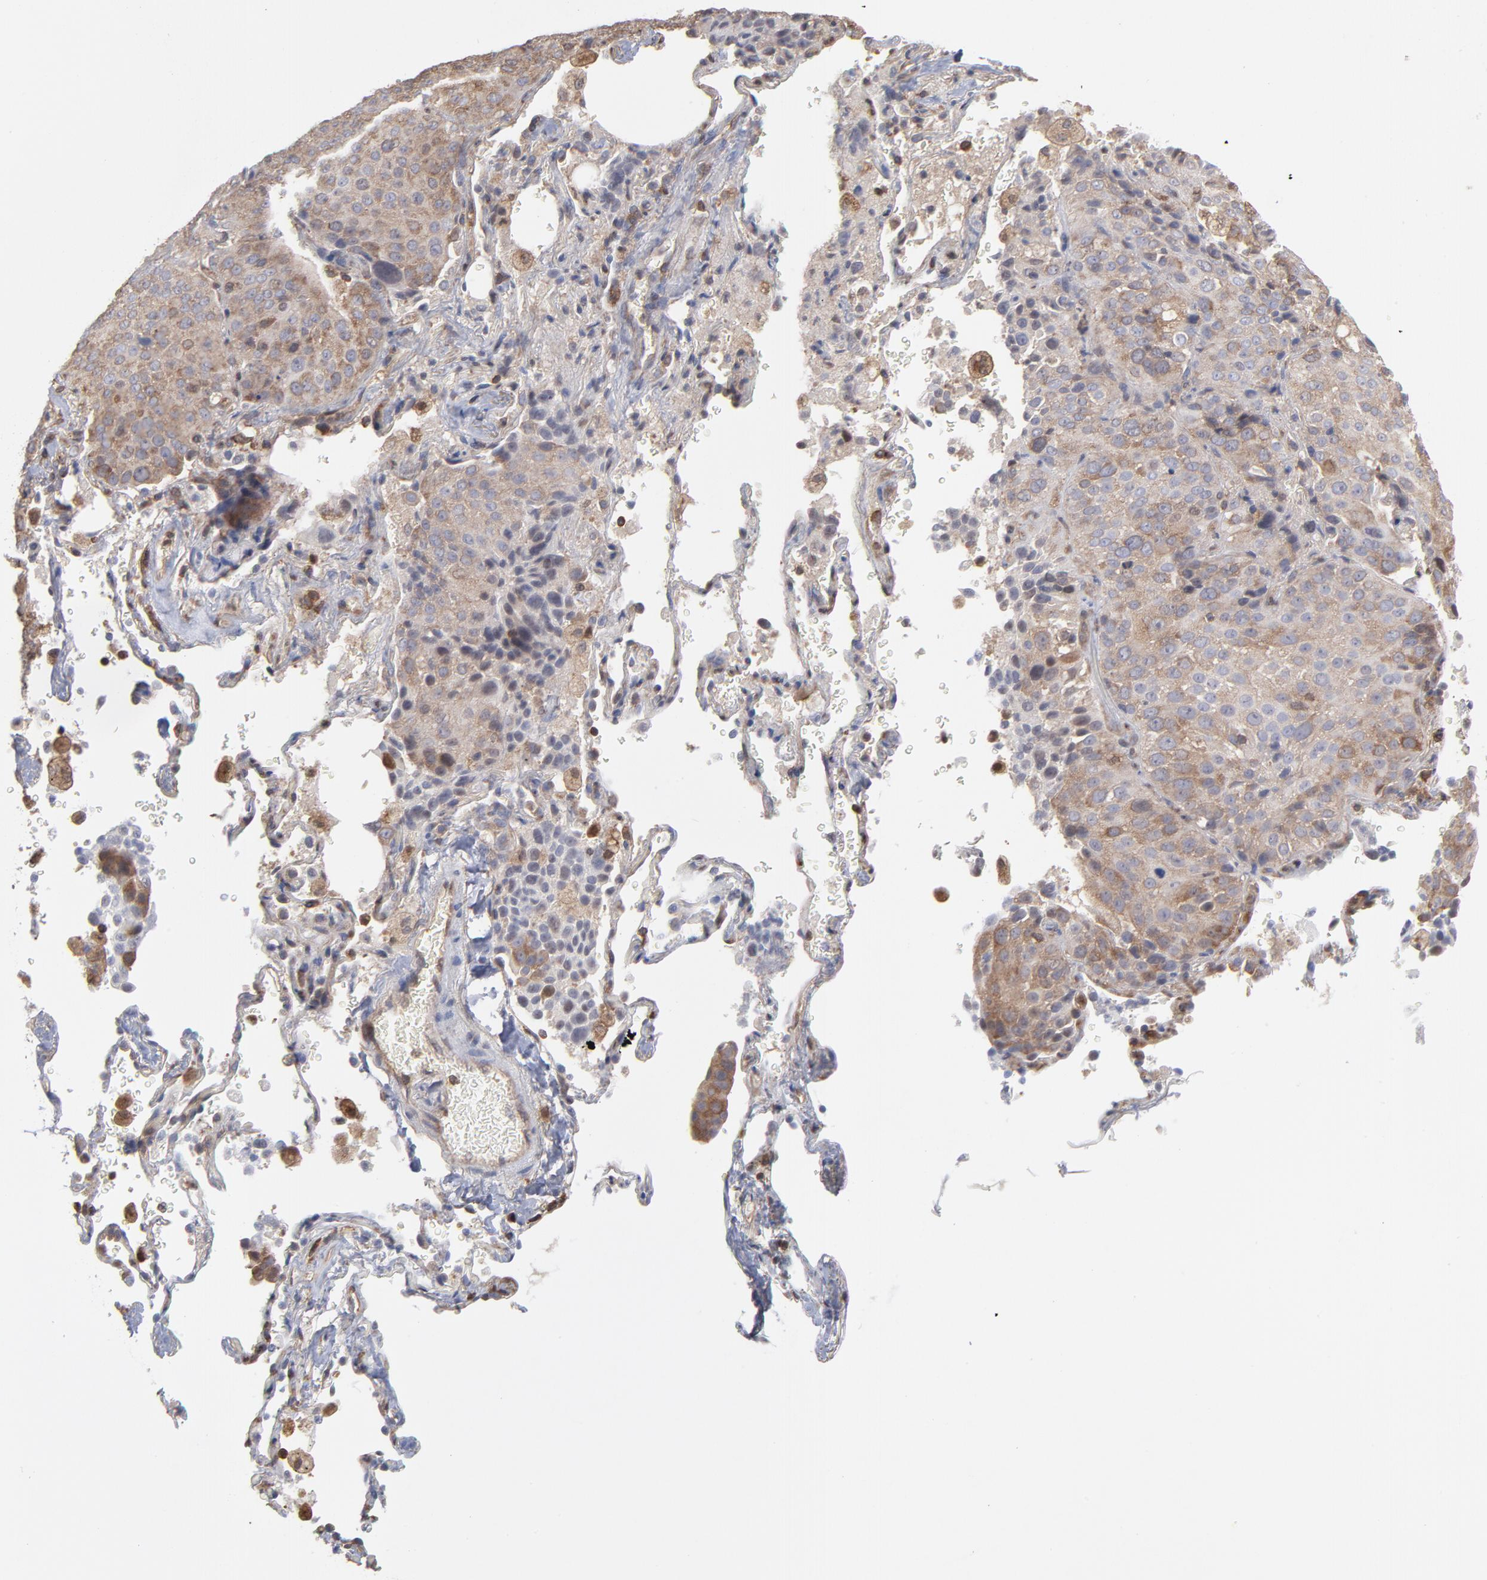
{"staining": {"intensity": "weak", "quantity": "25%-75%", "location": "cytoplasmic/membranous"}, "tissue": "lung cancer", "cell_type": "Tumor cells", "image_type": "cancer", "snomed": [{"axis": "morphology", "description": "Squamous cell carcinoma, NOS"}, {"axis": "topography", "description": "Lung"}], "caption": "Weak cytoplasmic/membranous expression is appreciated in about 25%-75% of tumor cells in lung cancer (squamous cell carcinoma). (DAB IHC with brightfield microscopy, high magnification).", "gene": "MAPRE1", "patient": {"sex": "male", "age": 54}}